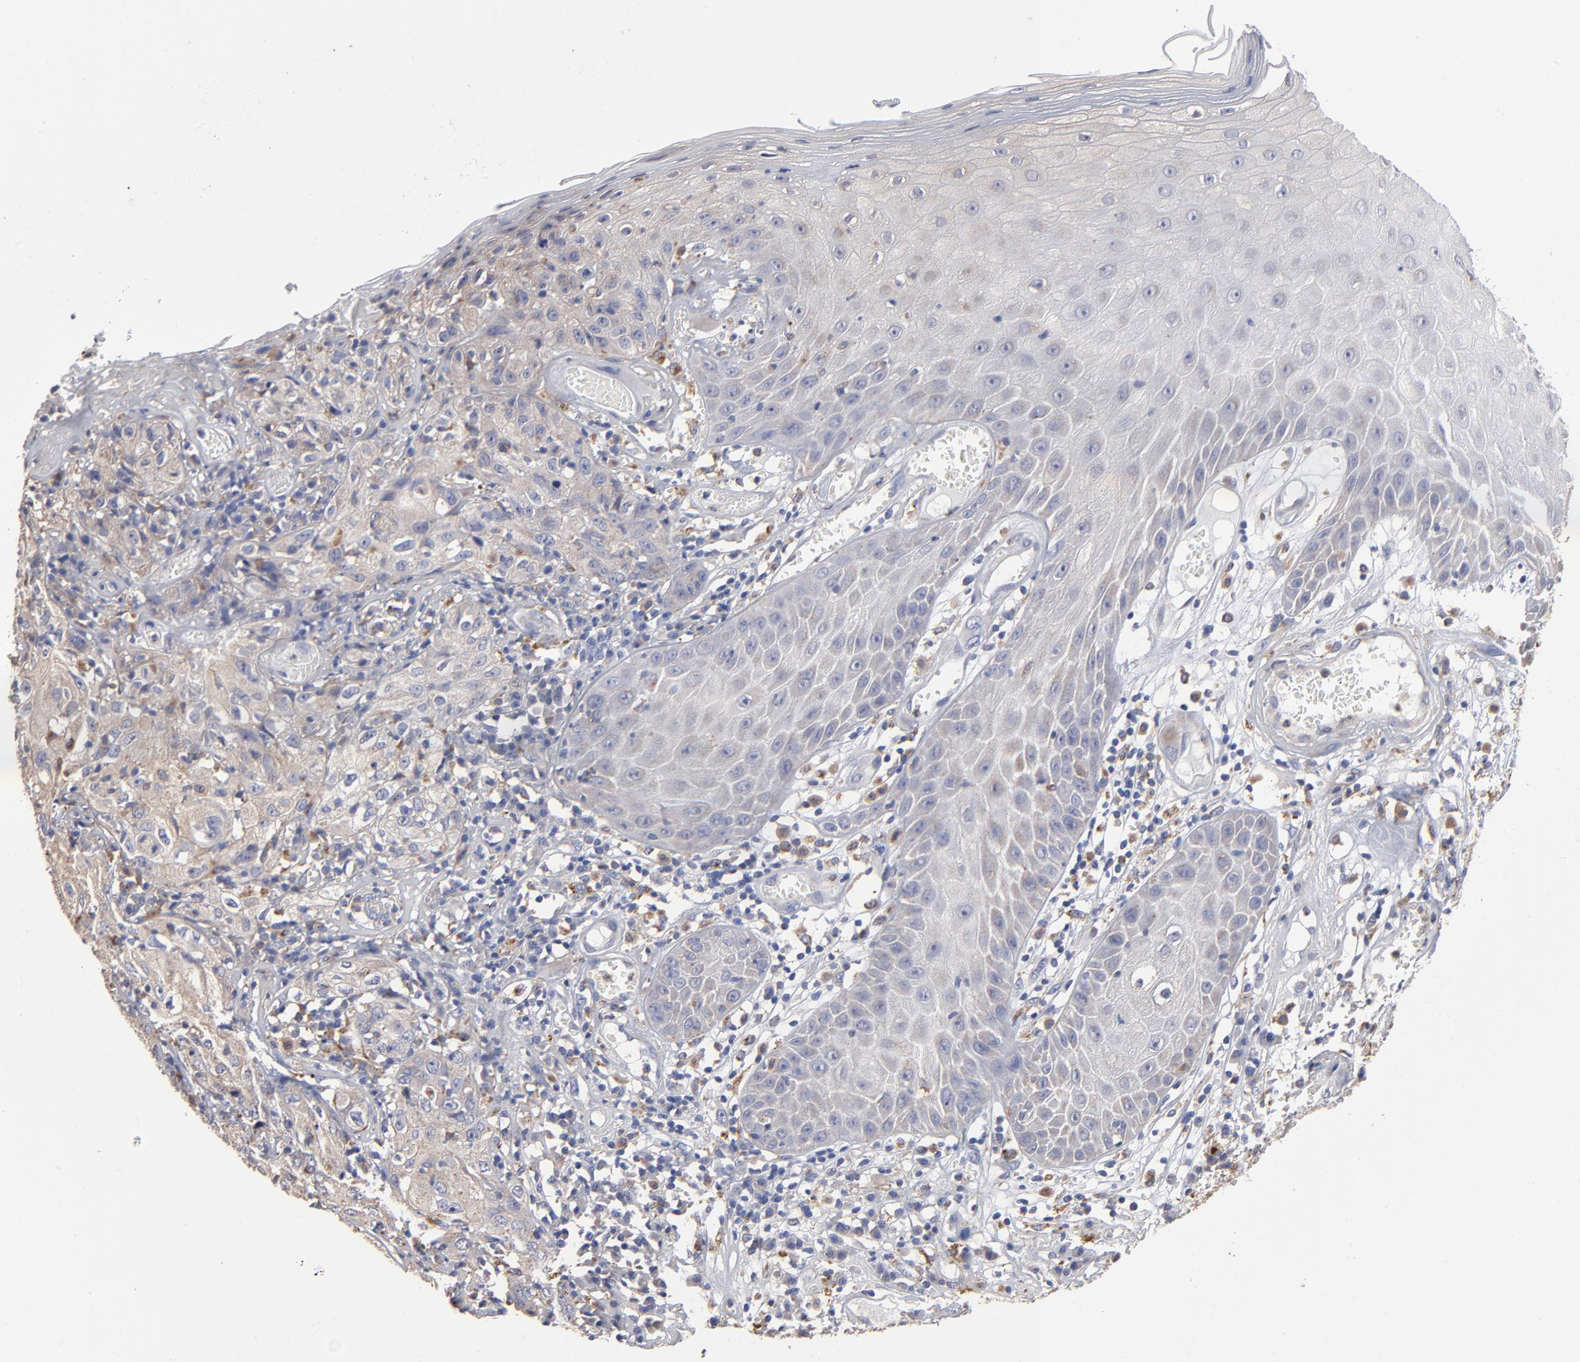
{"staining": {"intensity": "weak", "quantity": ">75%", "location": "cytoplasmic/membranous"}, "tissue": "skin cancer", "cell_type": "Tumor cells", "image_type": "cancer", "snomed": [{"axis": "morphology", "description": "Squamous cell carcinoma, NOS"}, {"axis": "topography", "description": "Skin"}], "caption": "Skin squamous cell carcinoma stained for a protein (brown) shows weak cytoplasmic/membranous positive positivity in about >75% of tumor cells.", "gene": "RRAGB", "patient": {"sex": "male", "age": 65}}